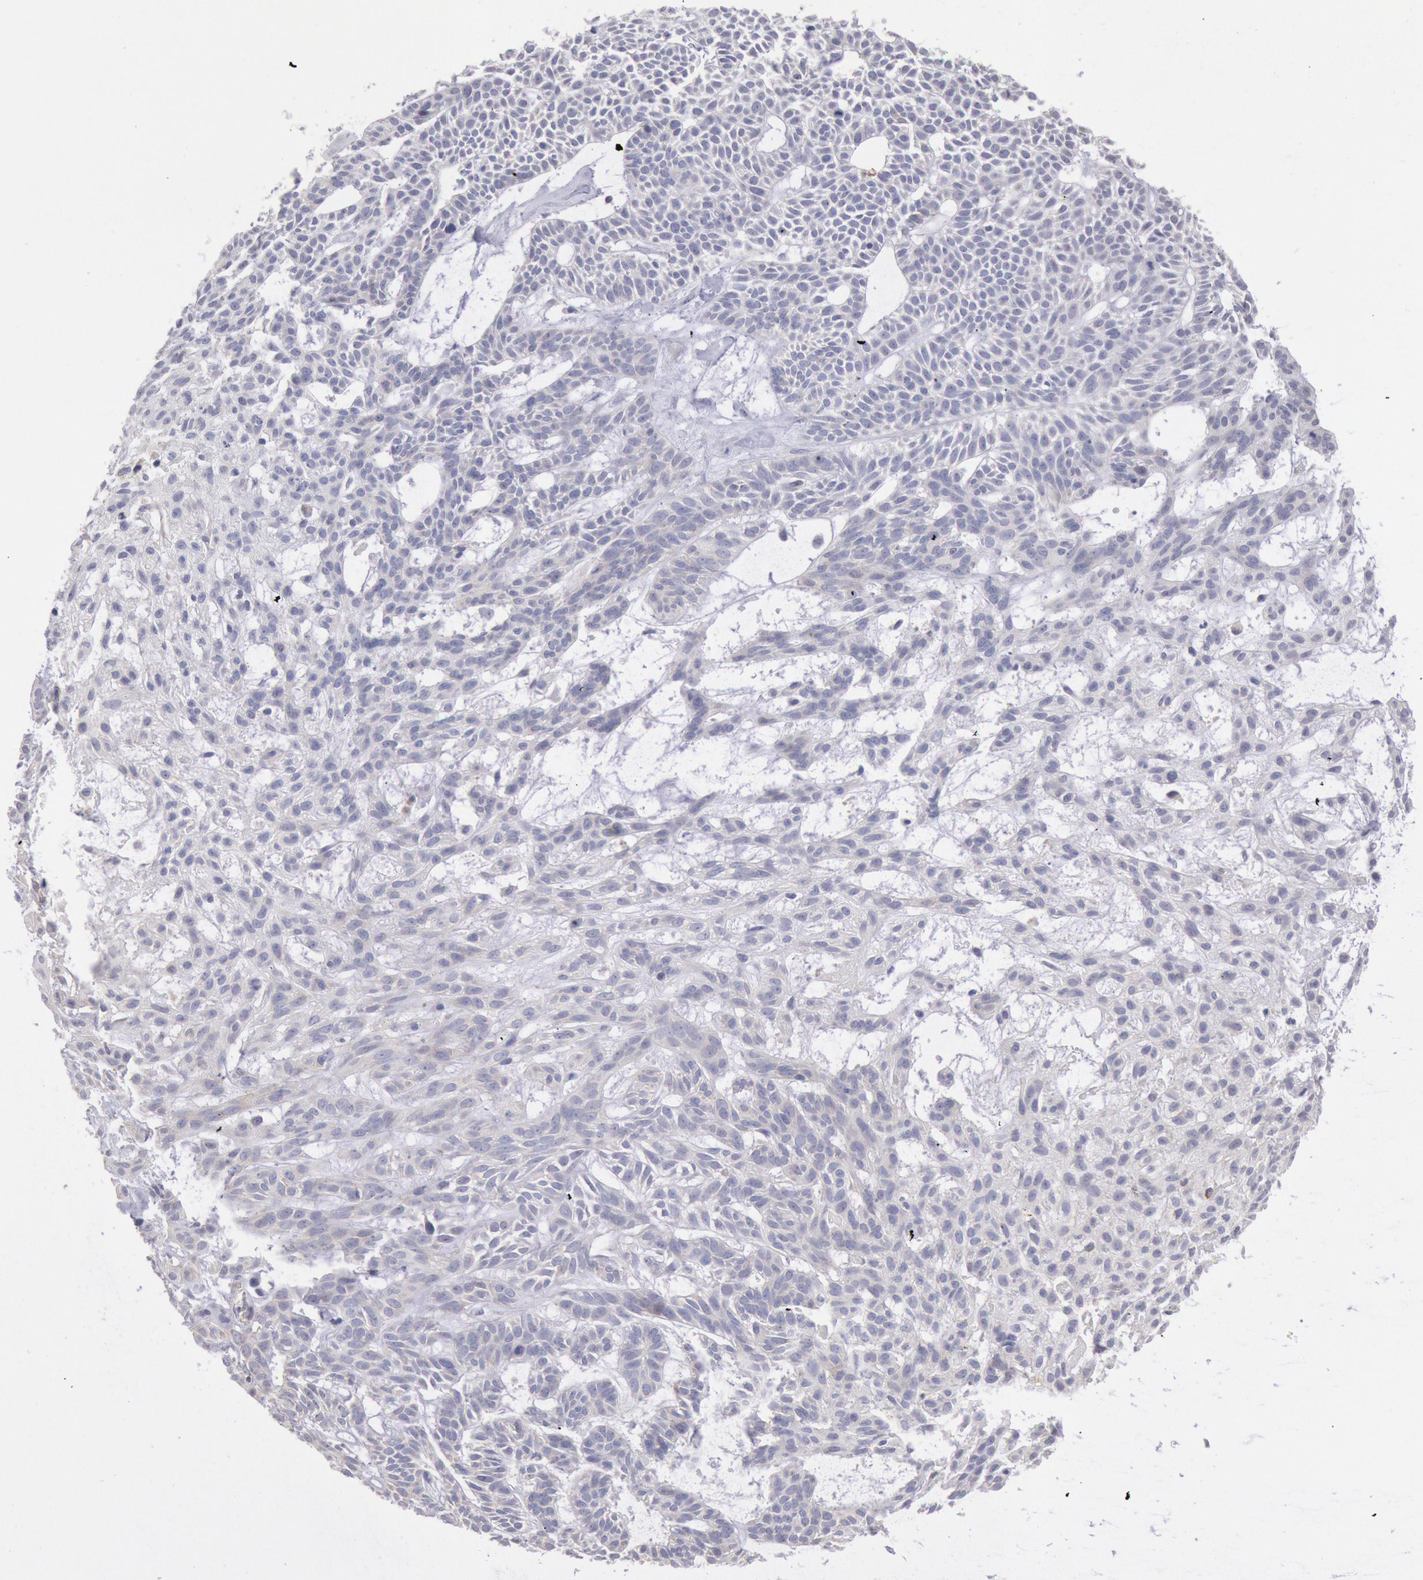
{"staining": {"intensity": "negative", "quantity": "none", "location": "none"}, "tissue": "skin cancer", "cell_type": "Tumor cells", "image_type": "cancer", "snomed": [{"axis": "morphology", "description": "Basal cell carcinoma"}, {"axis": "topography", "description": "Skin"}], "caption": "An immunohistochemistry (IHC) histopathology image of skin basal cell carcinoma is shown. There is no staining in tumor cells of skin basal cell carcinoma.", "gene": "GAL3ST1", "patient": {"sex": "male", "age": 75}}